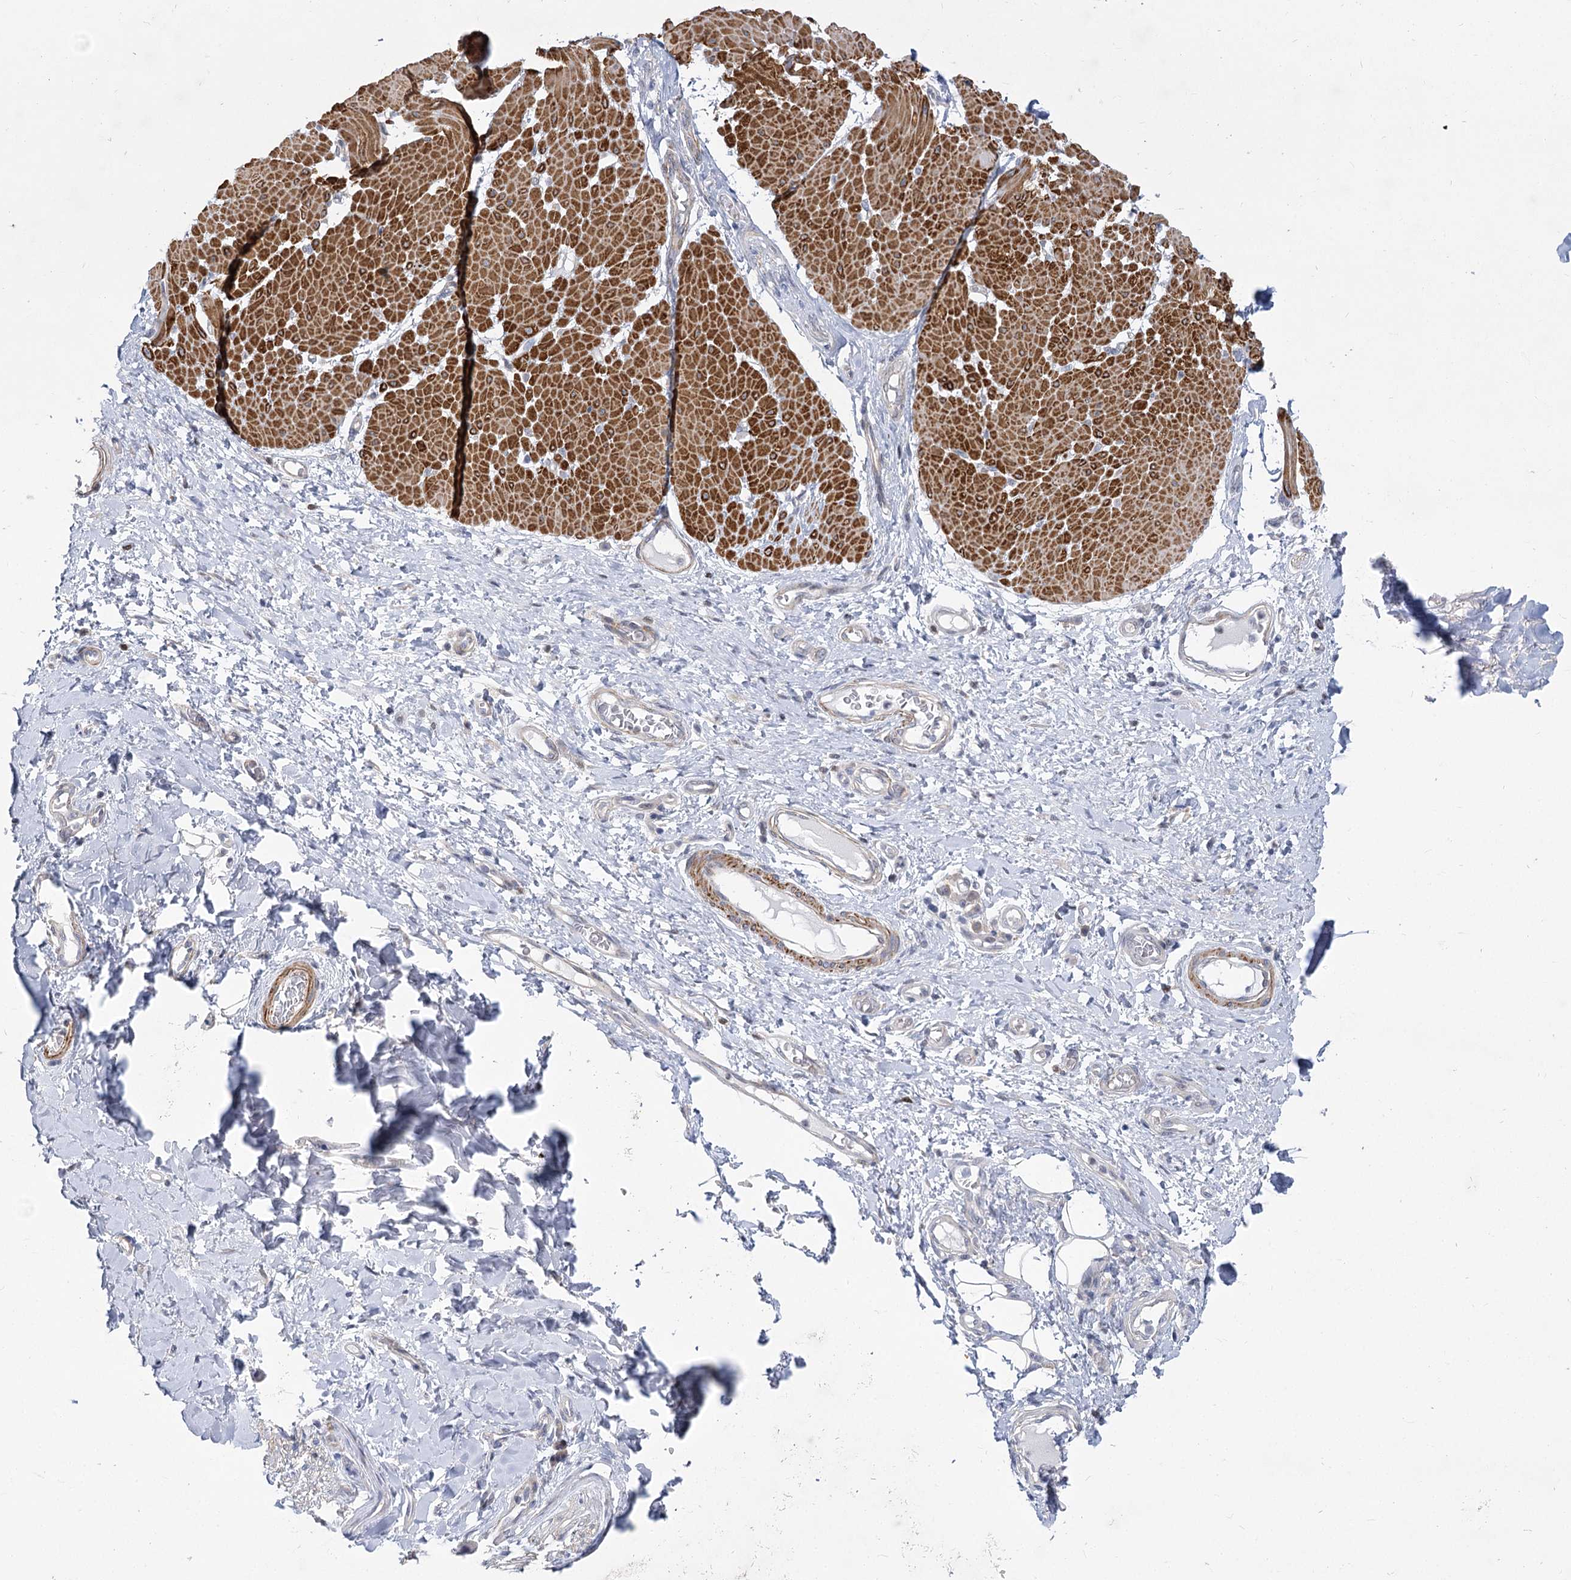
{"staining": {"intensity": "negative", "quantity": "none", "location": "none"}, "tissue": "adipose tissue", "cell_type": "Adipocytes", "image_type": "normal", "snomed": [{"axis": "morphology", "description": "Normal tissue, NOS"}, {"axis": "morphology", "description": "Adenocarcinoma, NOS"}, {"axis": "topography", "description": "Esophagus"}, {"axis": "topography", "description": "Stomach, upper"}, {"axis": "topography", "description": "Peripheral nerve tissue"}], "caption": "DAB (3,3'-diaminobenzidine) immunohistochemical staining of unremarkable human adipose tissue shows no significant expression in adipocytes.", "gene": "ARSI", "patient": {"sex": "male", "age": 62}}